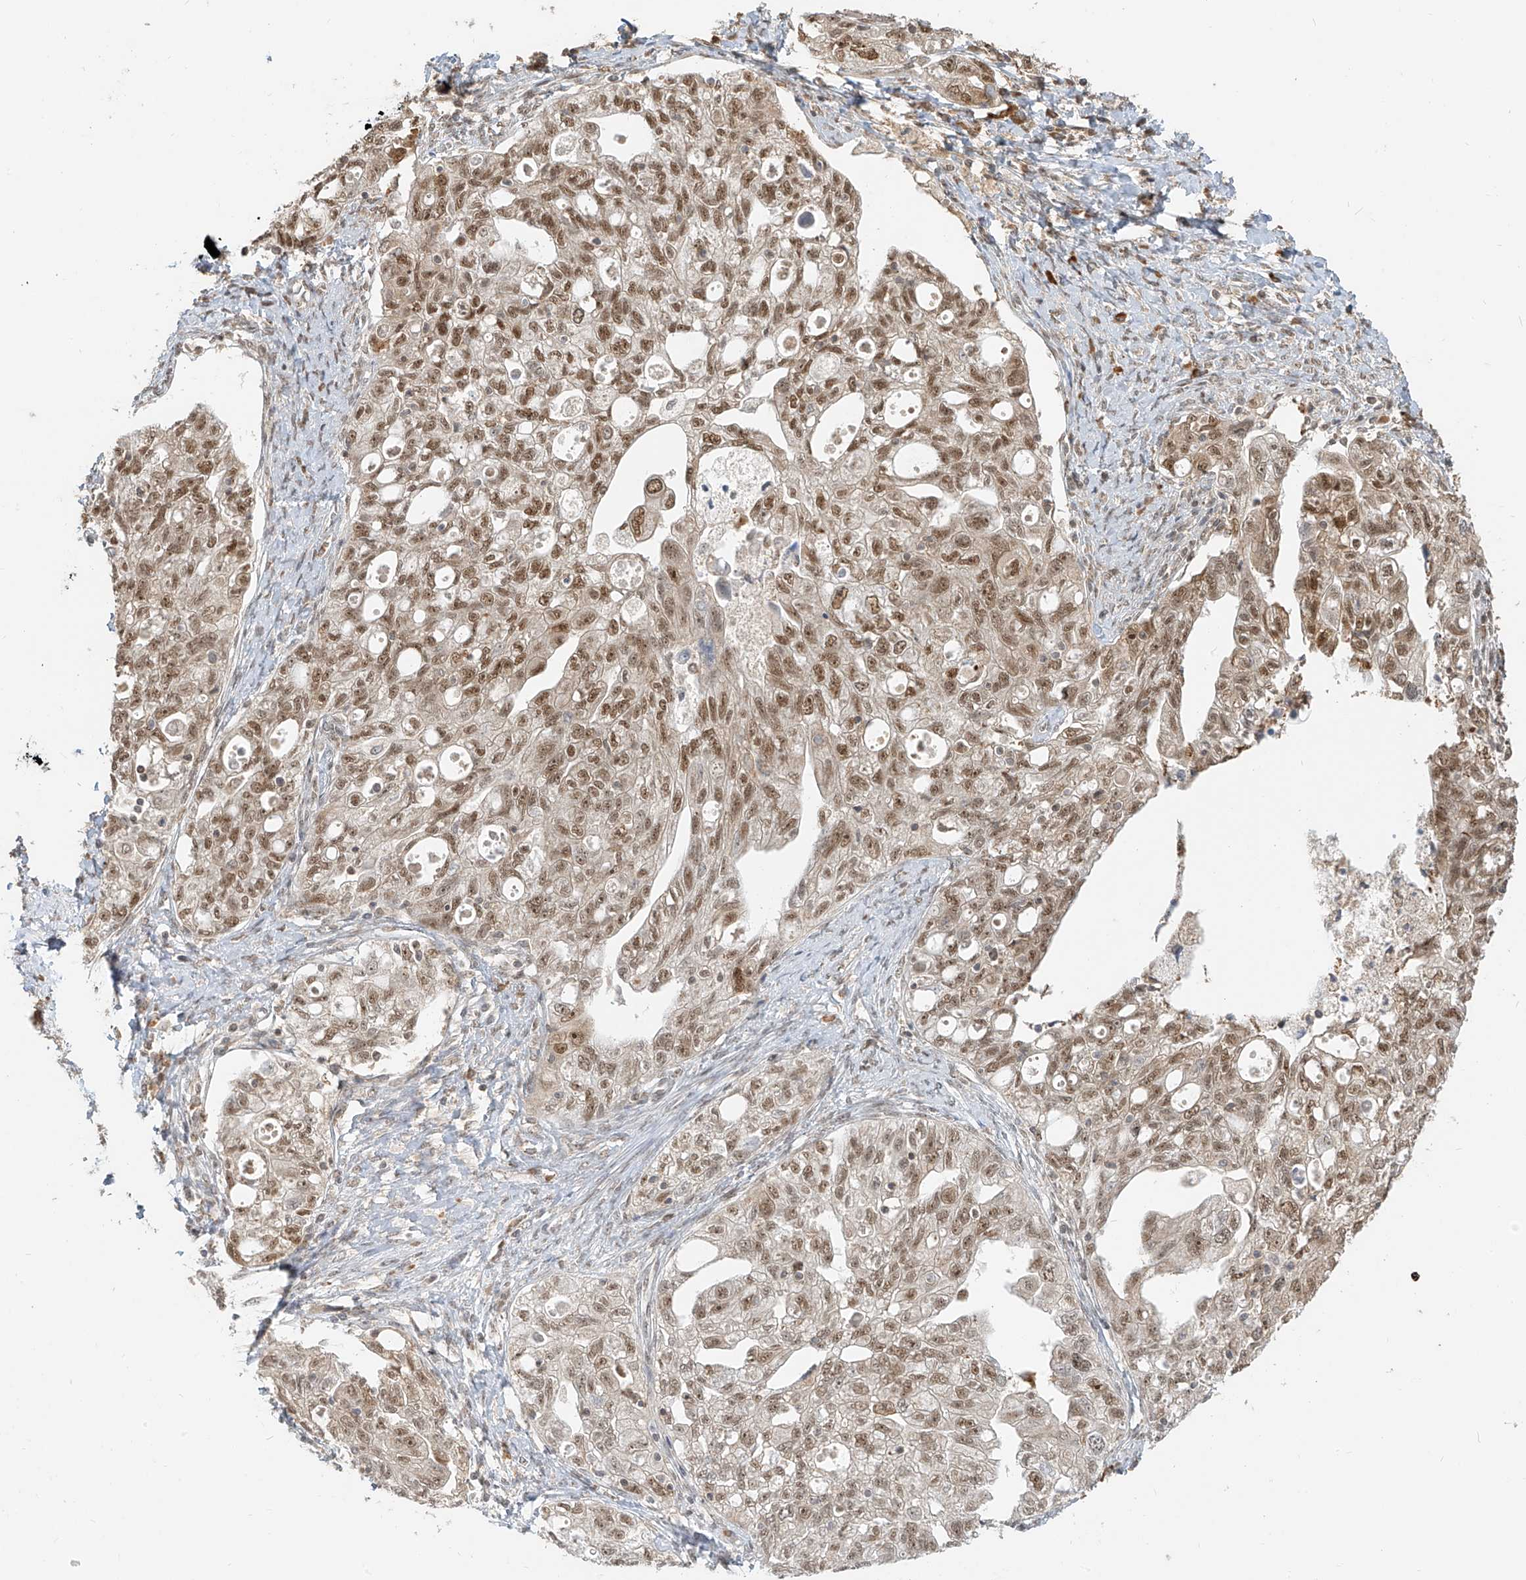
{"staining": {"intensity": "moderate", "quantity": ">75%", "location": "nuclear"}, "tissue": "ovarian cancer", "cell_type": "Tumor cells", "image_type": "cancer", "snomed": [{"axis": "morphology", "description": "Carcinoma, NOS"}, {"axis": "morphology", "description": "Cystadenocarcinoma, serous, NOS"}, {"axis": "topography", "description": "Ovary"}], "caption": "Ovarian cancer was stained to show a protein in brown. There is medium levels of moderate nuclear positivity in about >75% of tumor cells. (brown staining indicates protein expression, while blue staining denotes nuclei).", "gene": "ZMYM2", "patient": {"sex": "female", "age": 69}}